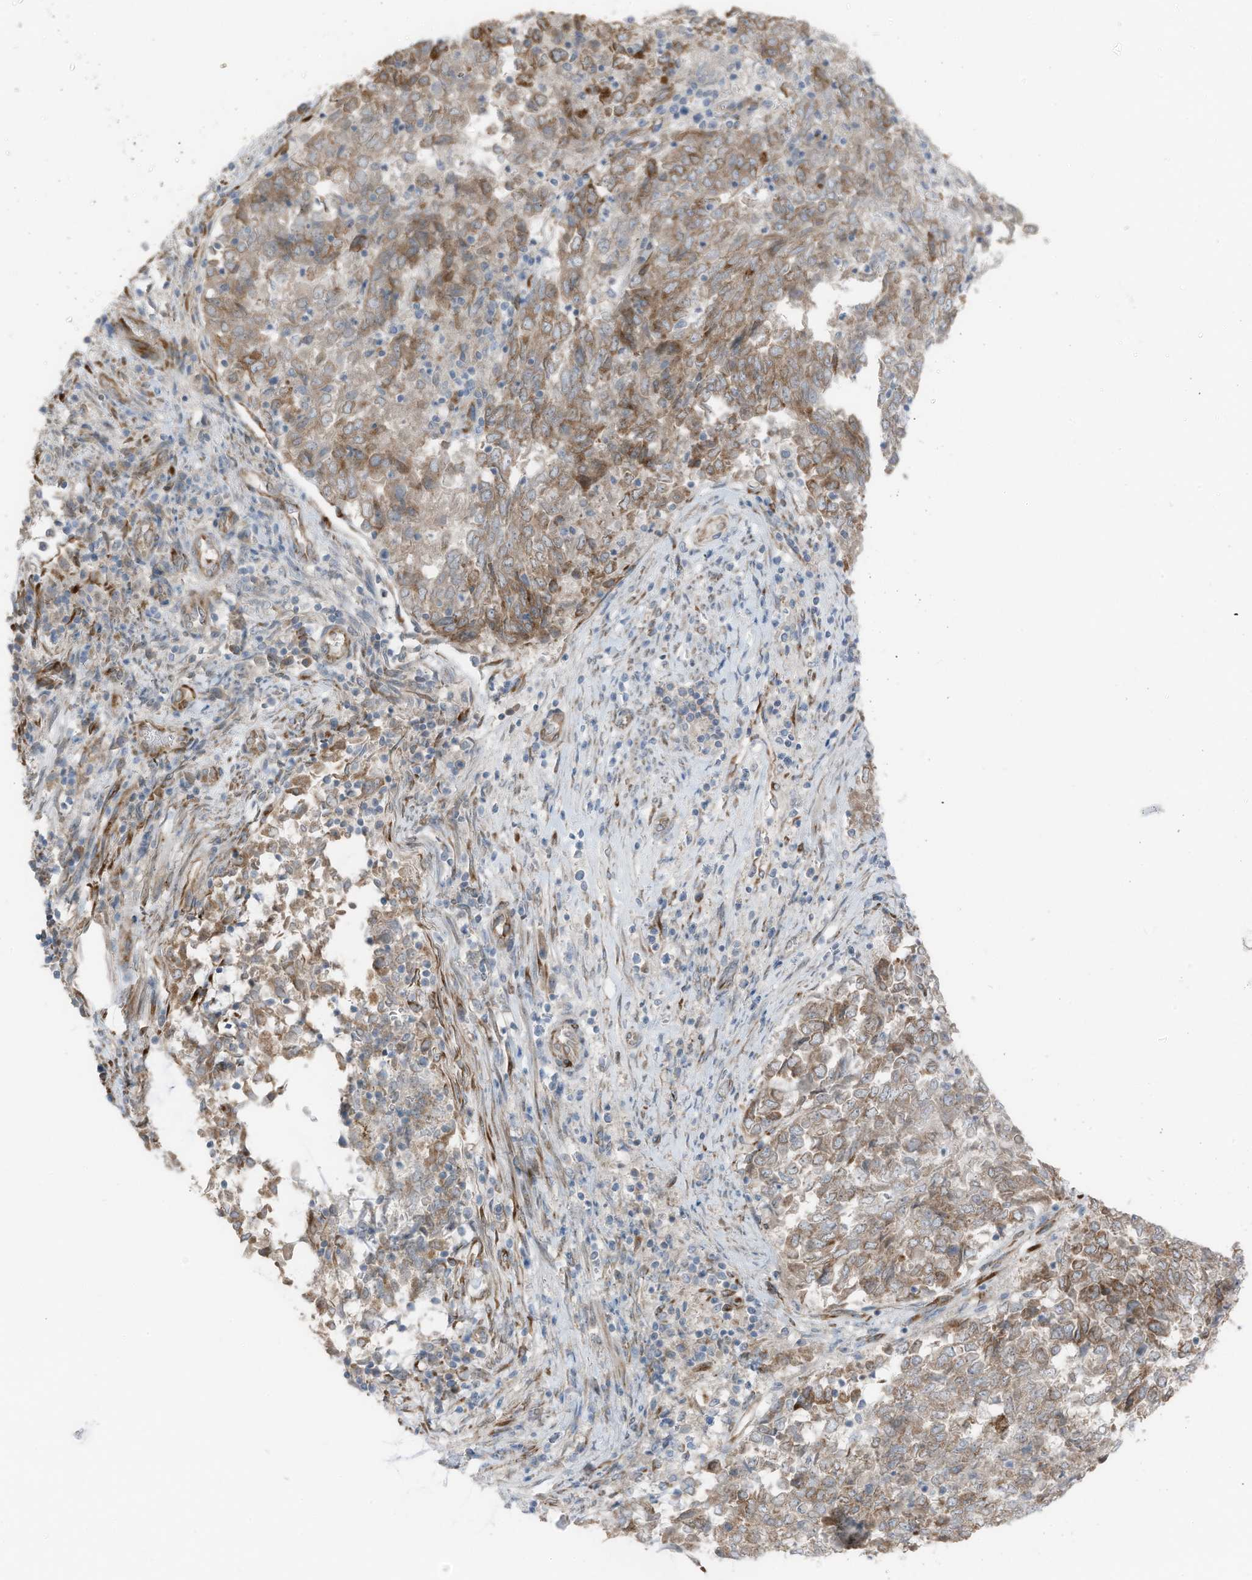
{"staining": {"intensity": "moderate", "quantity": "25%-75%", "location": "cytoplasmic/membranous"}, "tissue": "endometrial cancer", "cell_type": "Tumor cells", "image_type": "cancer", "snomed": [{"axis": "morphology", "description": "Adenocarcinoma, NOS"}, {"axis": "topography", "description": "Endometrium"}], "caption": "This histopathology image displays IHC staining of human endometrial cancer, with medium moderate cytoplasmic/membranous staining in about 25%-75% of tumor cells.", "gene": "ARHGEF33", "patient": {"sex": "female", "age": 80}}